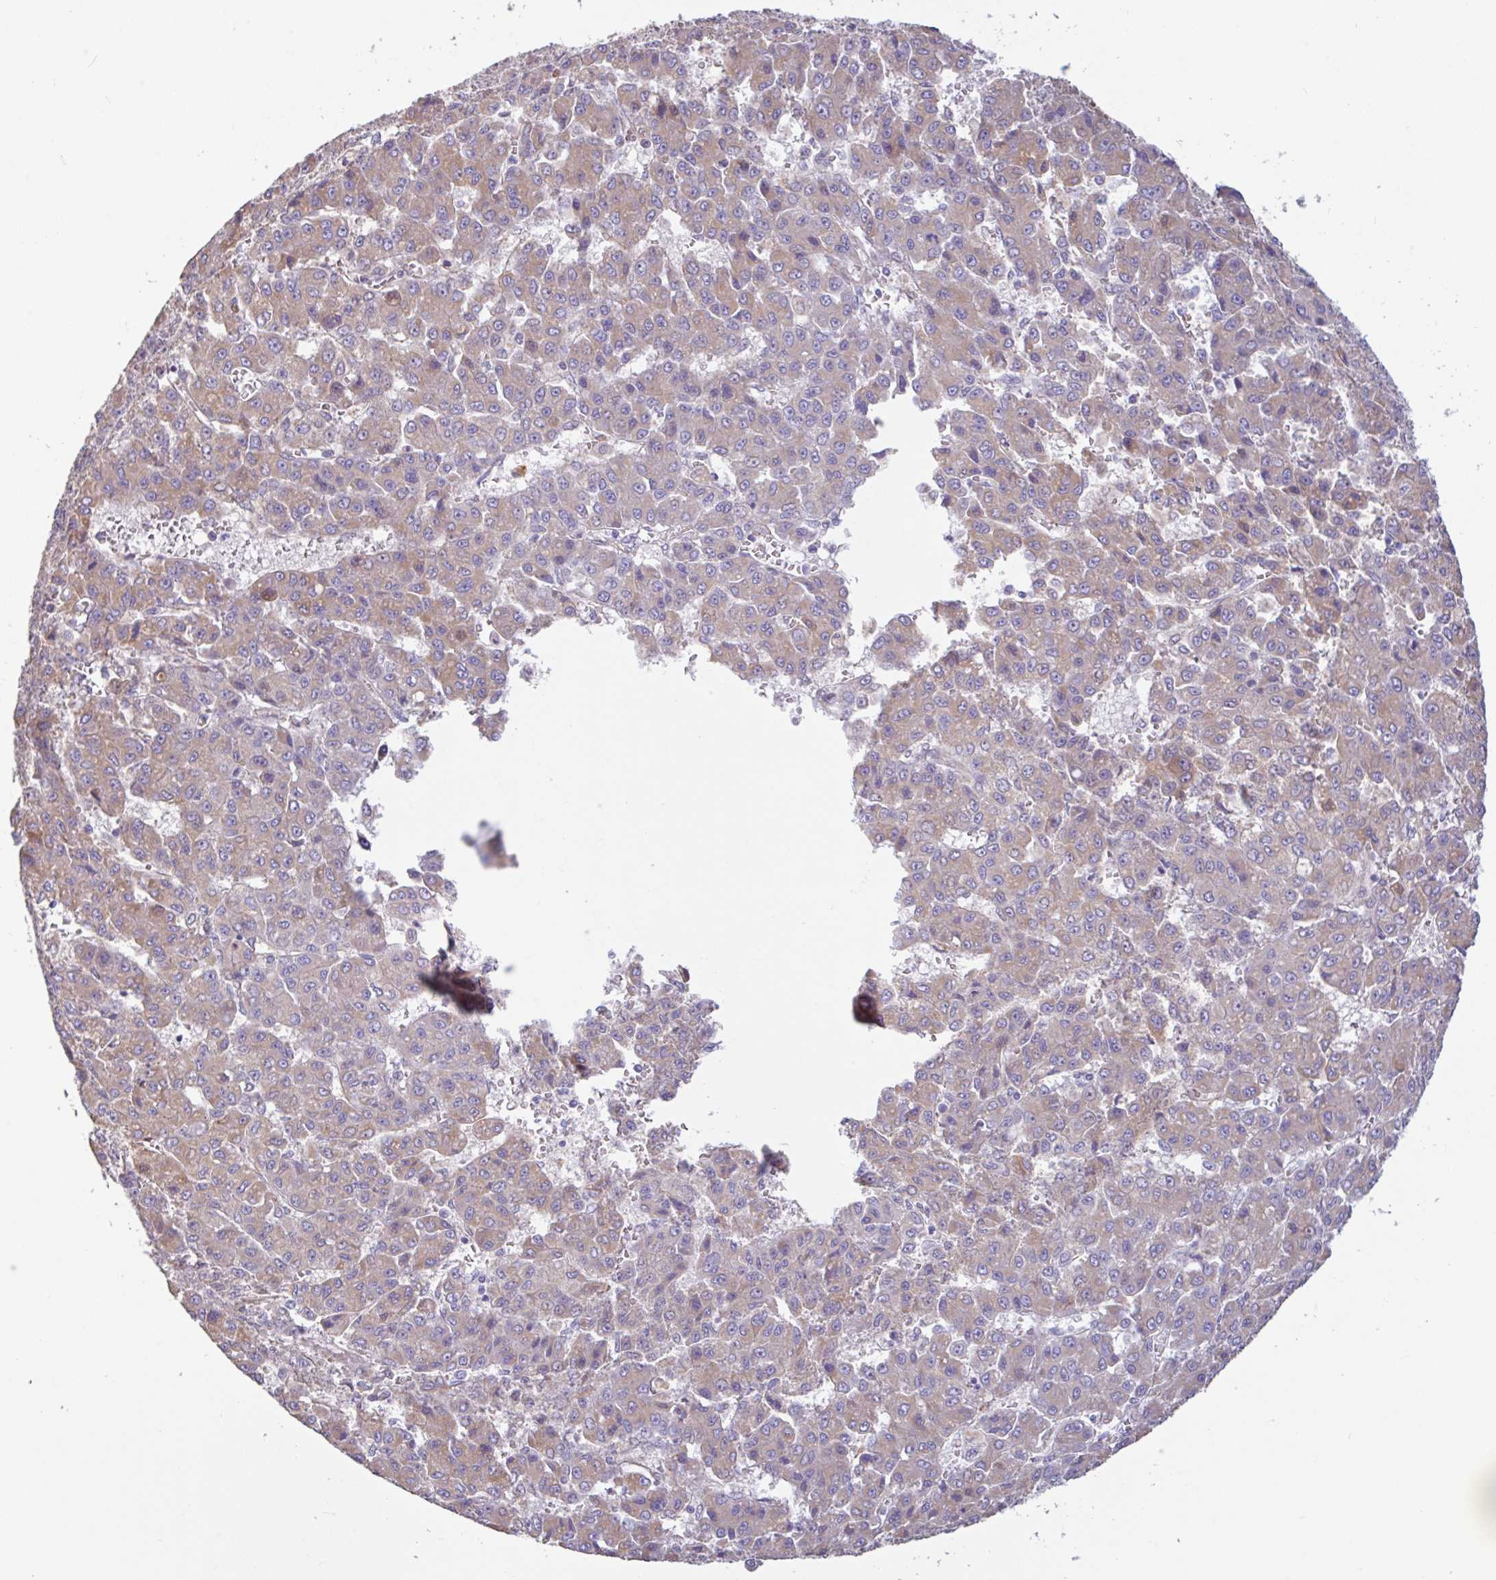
{"staining": {"intensity": "moderate", "quantity": "25%-75%", "location": "cytoplasmic/membranous"}, "tissue": "liver cancer", "cell_type": "Tumor cells", "image_type": "cancer", "snomed": [{"axis": "morphology", "description": "Carcinoma, Hepatocellular, NOS"}, {"axis": "topography", "description": "Liver"}], "caption": "A high-resolution image shows immunohistochemistry staining of hepatocellular carcinoma (liver), which exhibits moderate cytoplasmic/membranous expression in approximately 25%-75% of tumor cells.", "gene": "PLCD4", "patient": {"sex": "male", "age": 70}}